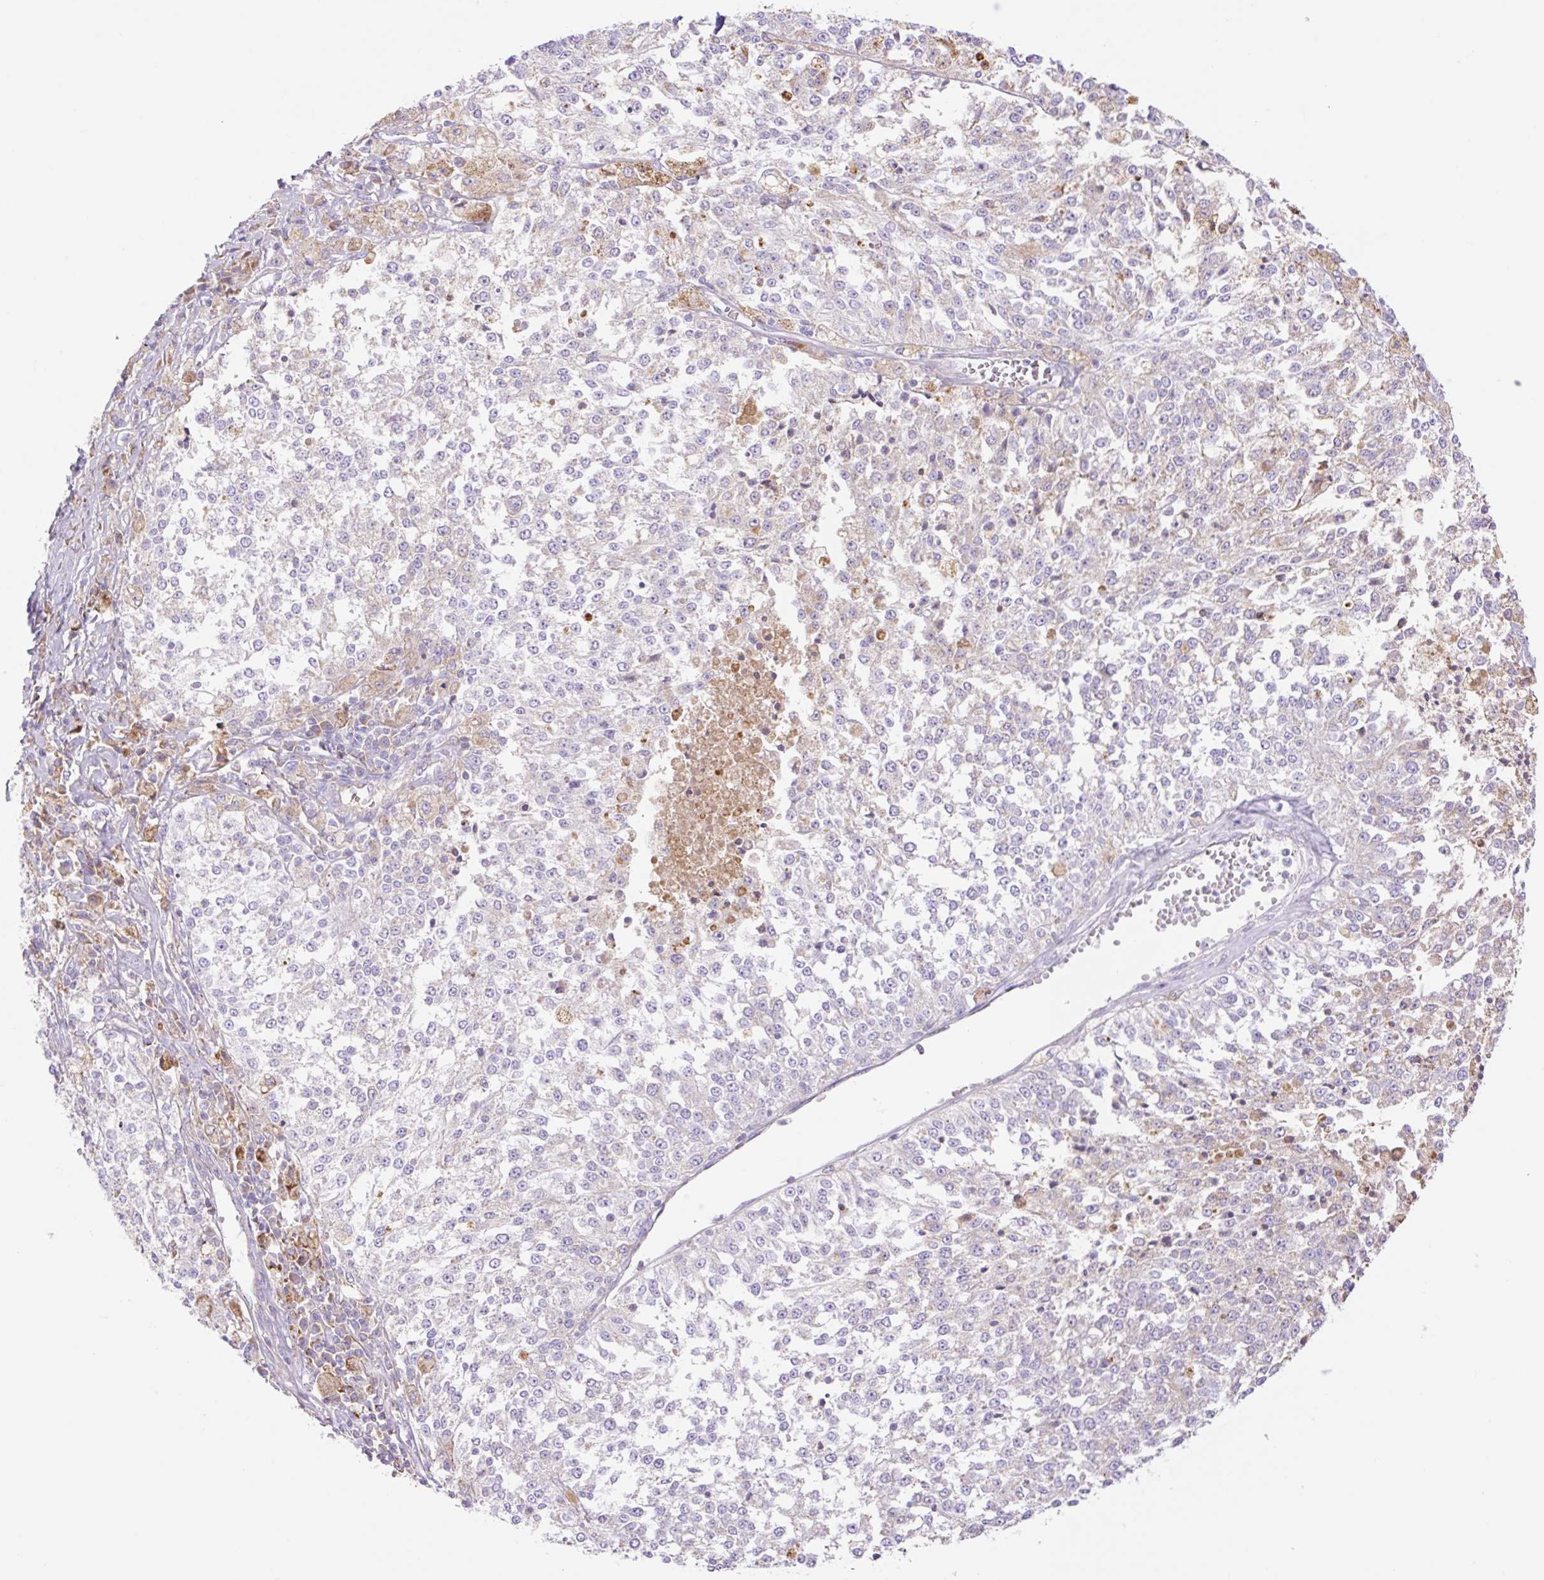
{"staining": {"intensity": "moderate", "quantity": "<25%", "location": "cytoplasmic/membranous"}, "tissue": "melanoma", "cell_type": "Tumor cells", "image_type": "cancer", "snomed": [{"axis": "morphology", "description": "Malignant melanoma, NOS"}, {"axis": "topography", "description": "Skin"}], "caption": "IHC photomicrograph of human melanoma stained for a protein (brown), which exhibits low levels of moderate cytoplasmic/membranous expression in about <25% of tumor cells.", "gene": "ETNK2", "patient": {"sex": "female", "age": 64}}